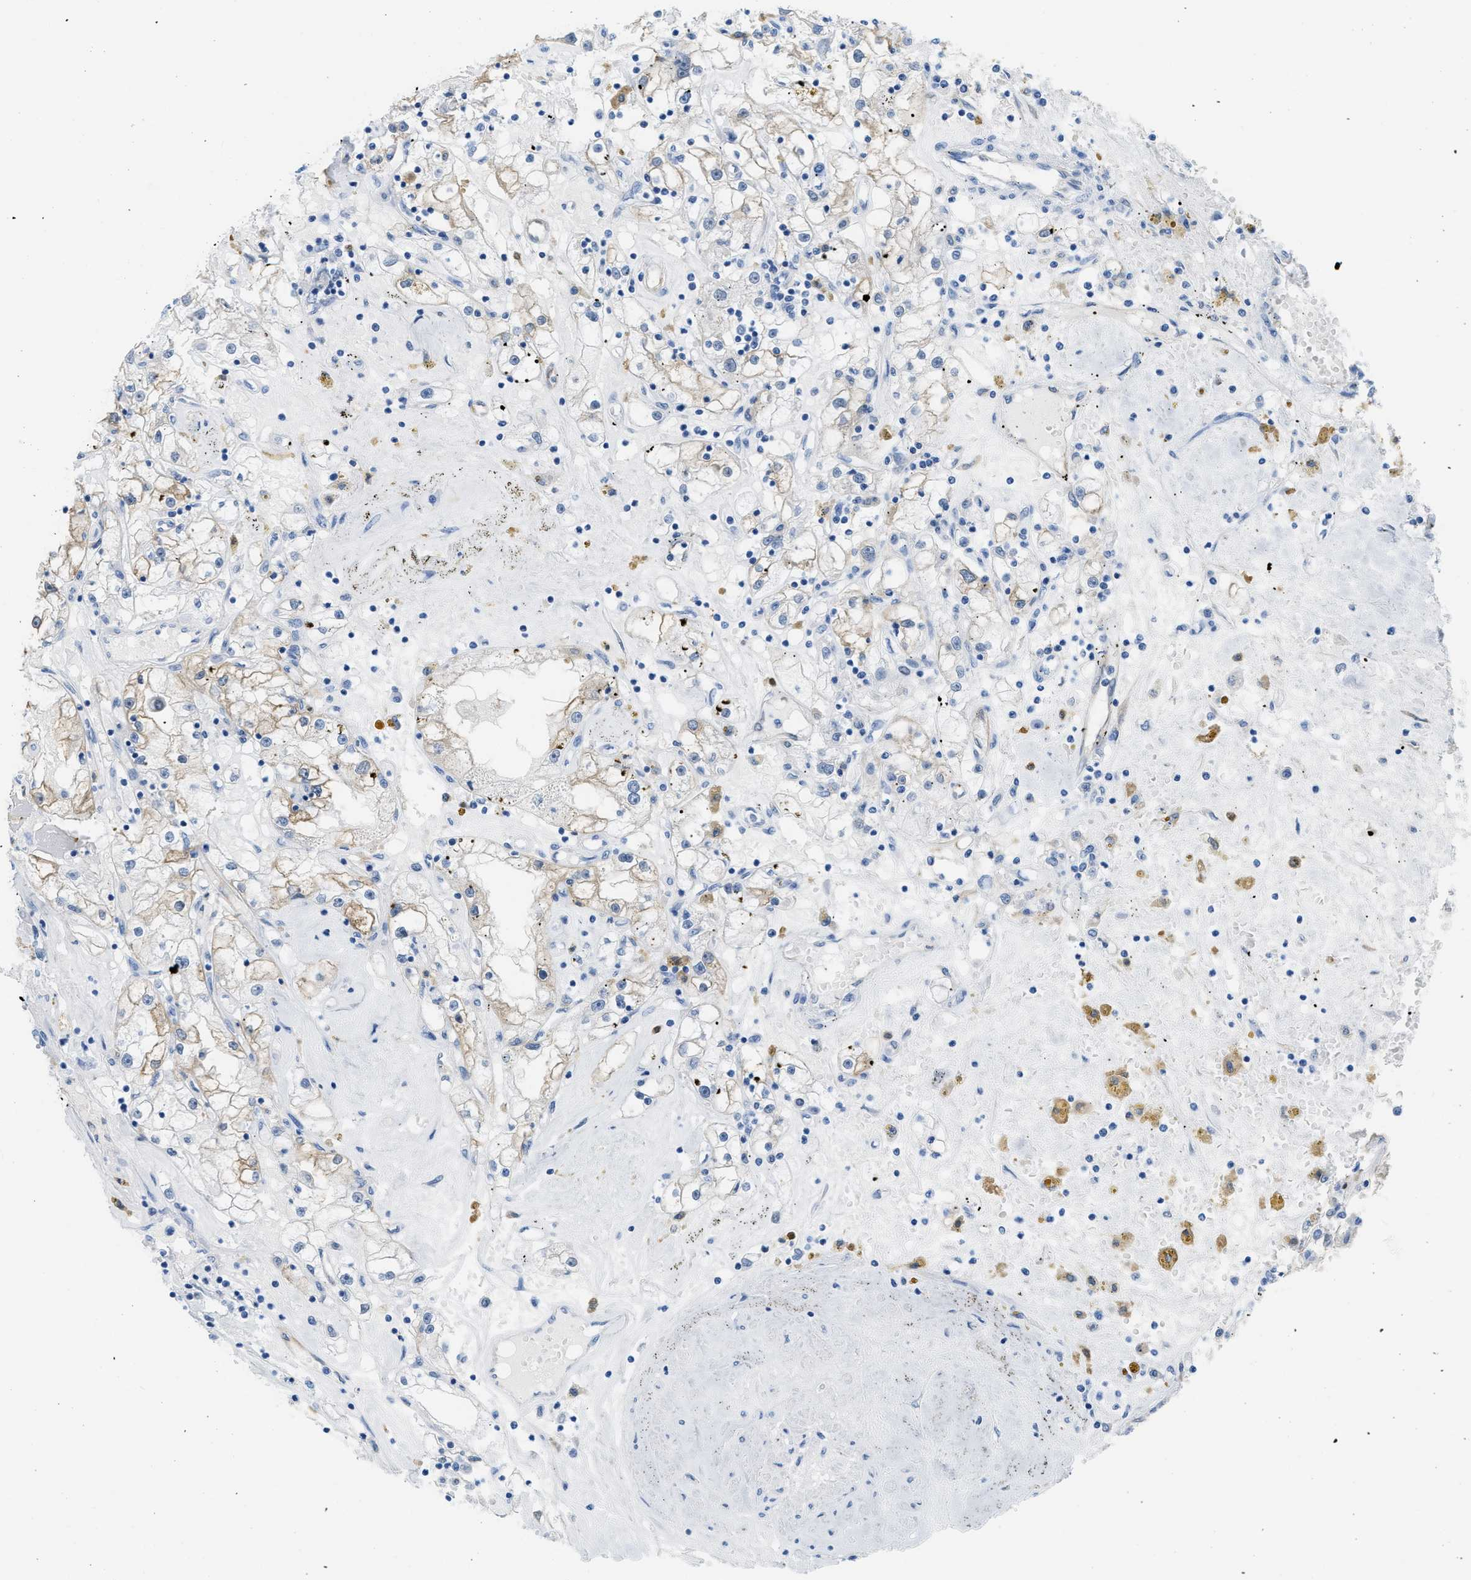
{"staining": {"intensity": "weak", "quantity": "<25%", "location": "cytoplasmic/membranous"}, "tissue": "renal cancer", "cell_type": "Tumor cells", "image_type": "cancer", "snomed": [{"axis": "morphology", "description": "Adenocarcinoma, NOS"}, {"axis": "topography", "description": "Kidney"}], "caption": "Renal cancer (adenocarcinoma) stained for a protein using immunohistochemistry shows no positivity tumor cells.", "gene": "ASGR1", "patient": {"sex": "male", "age": 56}}